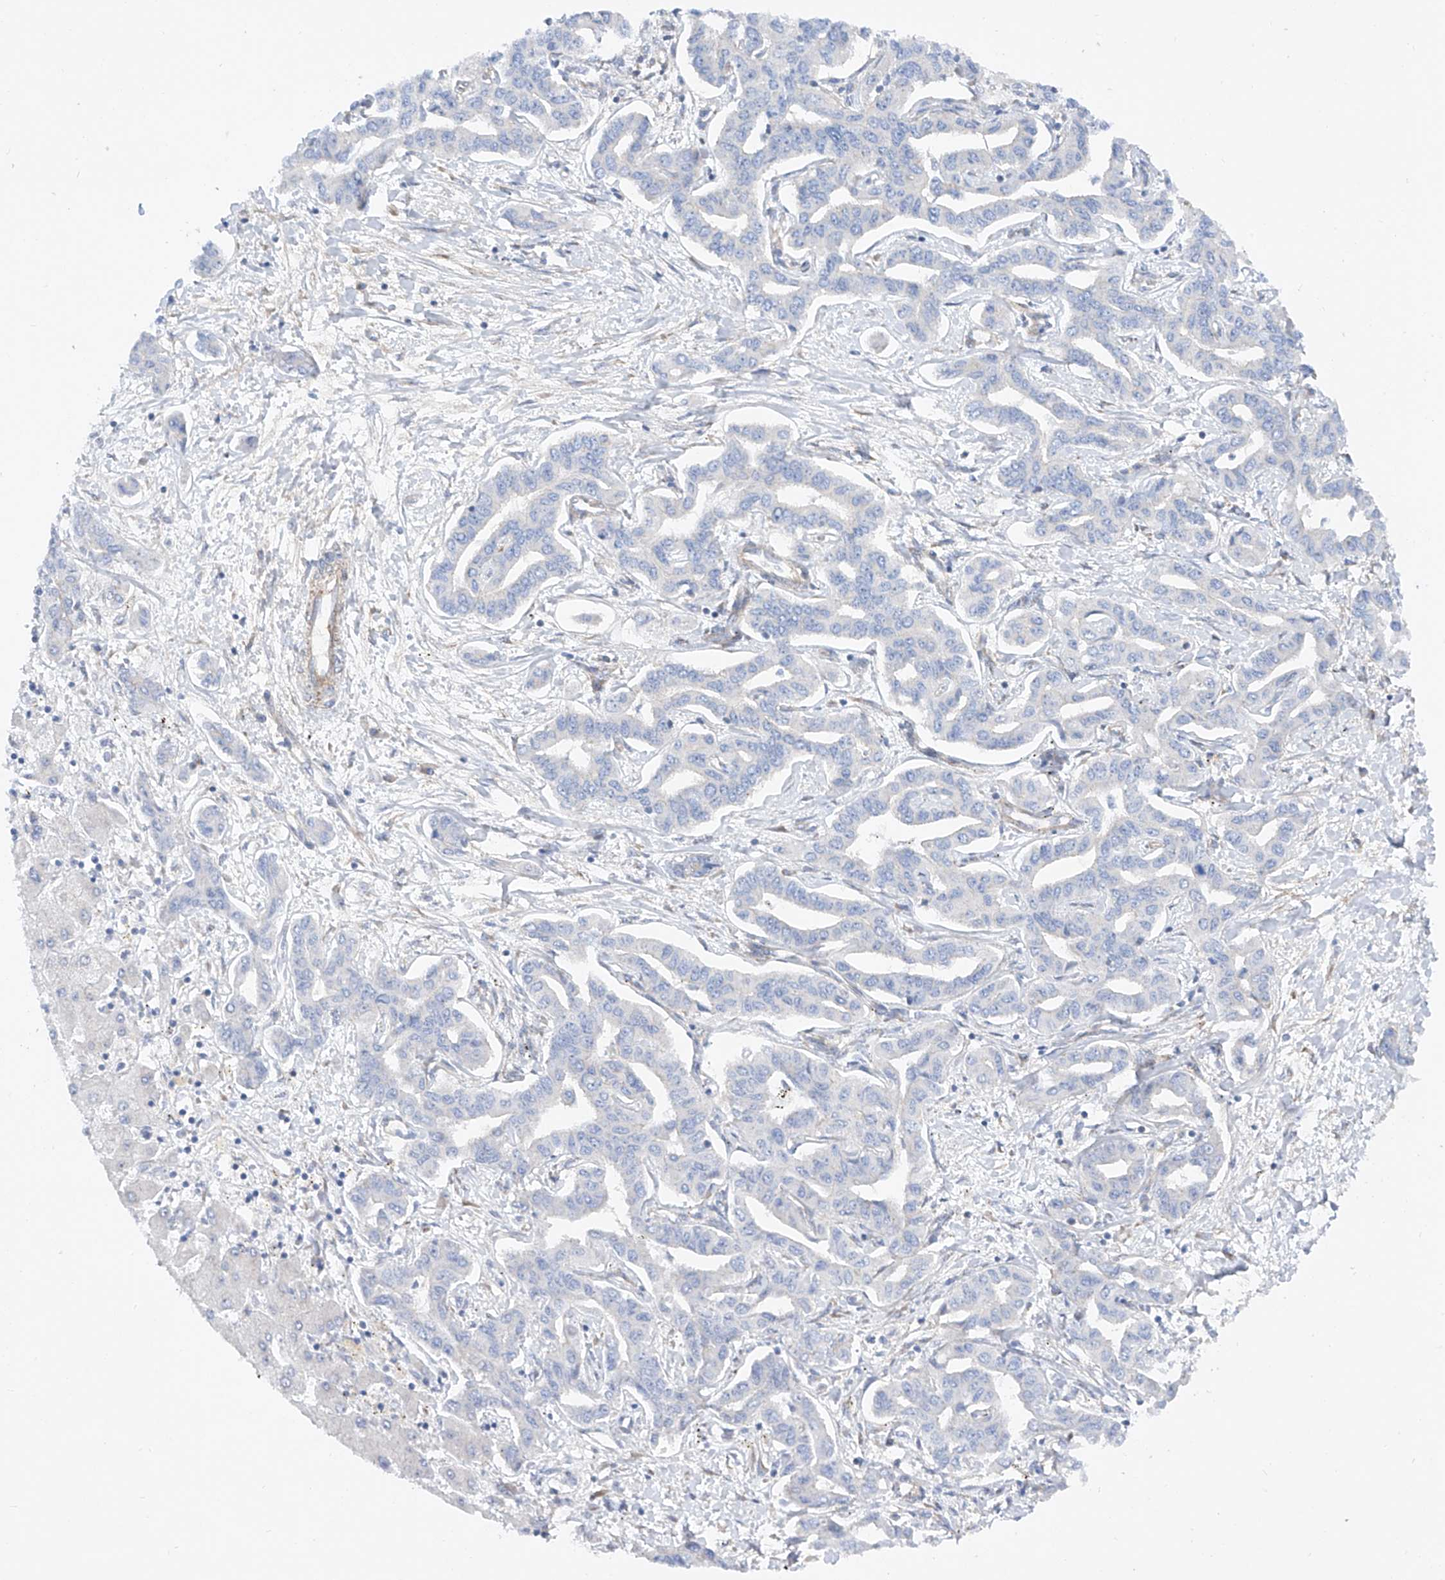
{"staining": {"intensity": "negative", "quantity": "none", "location": "none"}, "tissue": "liver cancer", "cell_type": "Tumor cells", "image_type": "cancer", "snomed": [{"axis": "morphology", "description": "Cholangiocarcinoma"}, {"axis": "topography", "description": "Liver"}], "caption": "This is an IHC micrograph of cholangiocarcinoma (liver). There is no positivity in tumor cells.", "gene": "LCA5", "patient": {"sex": "male", "age": 59}}